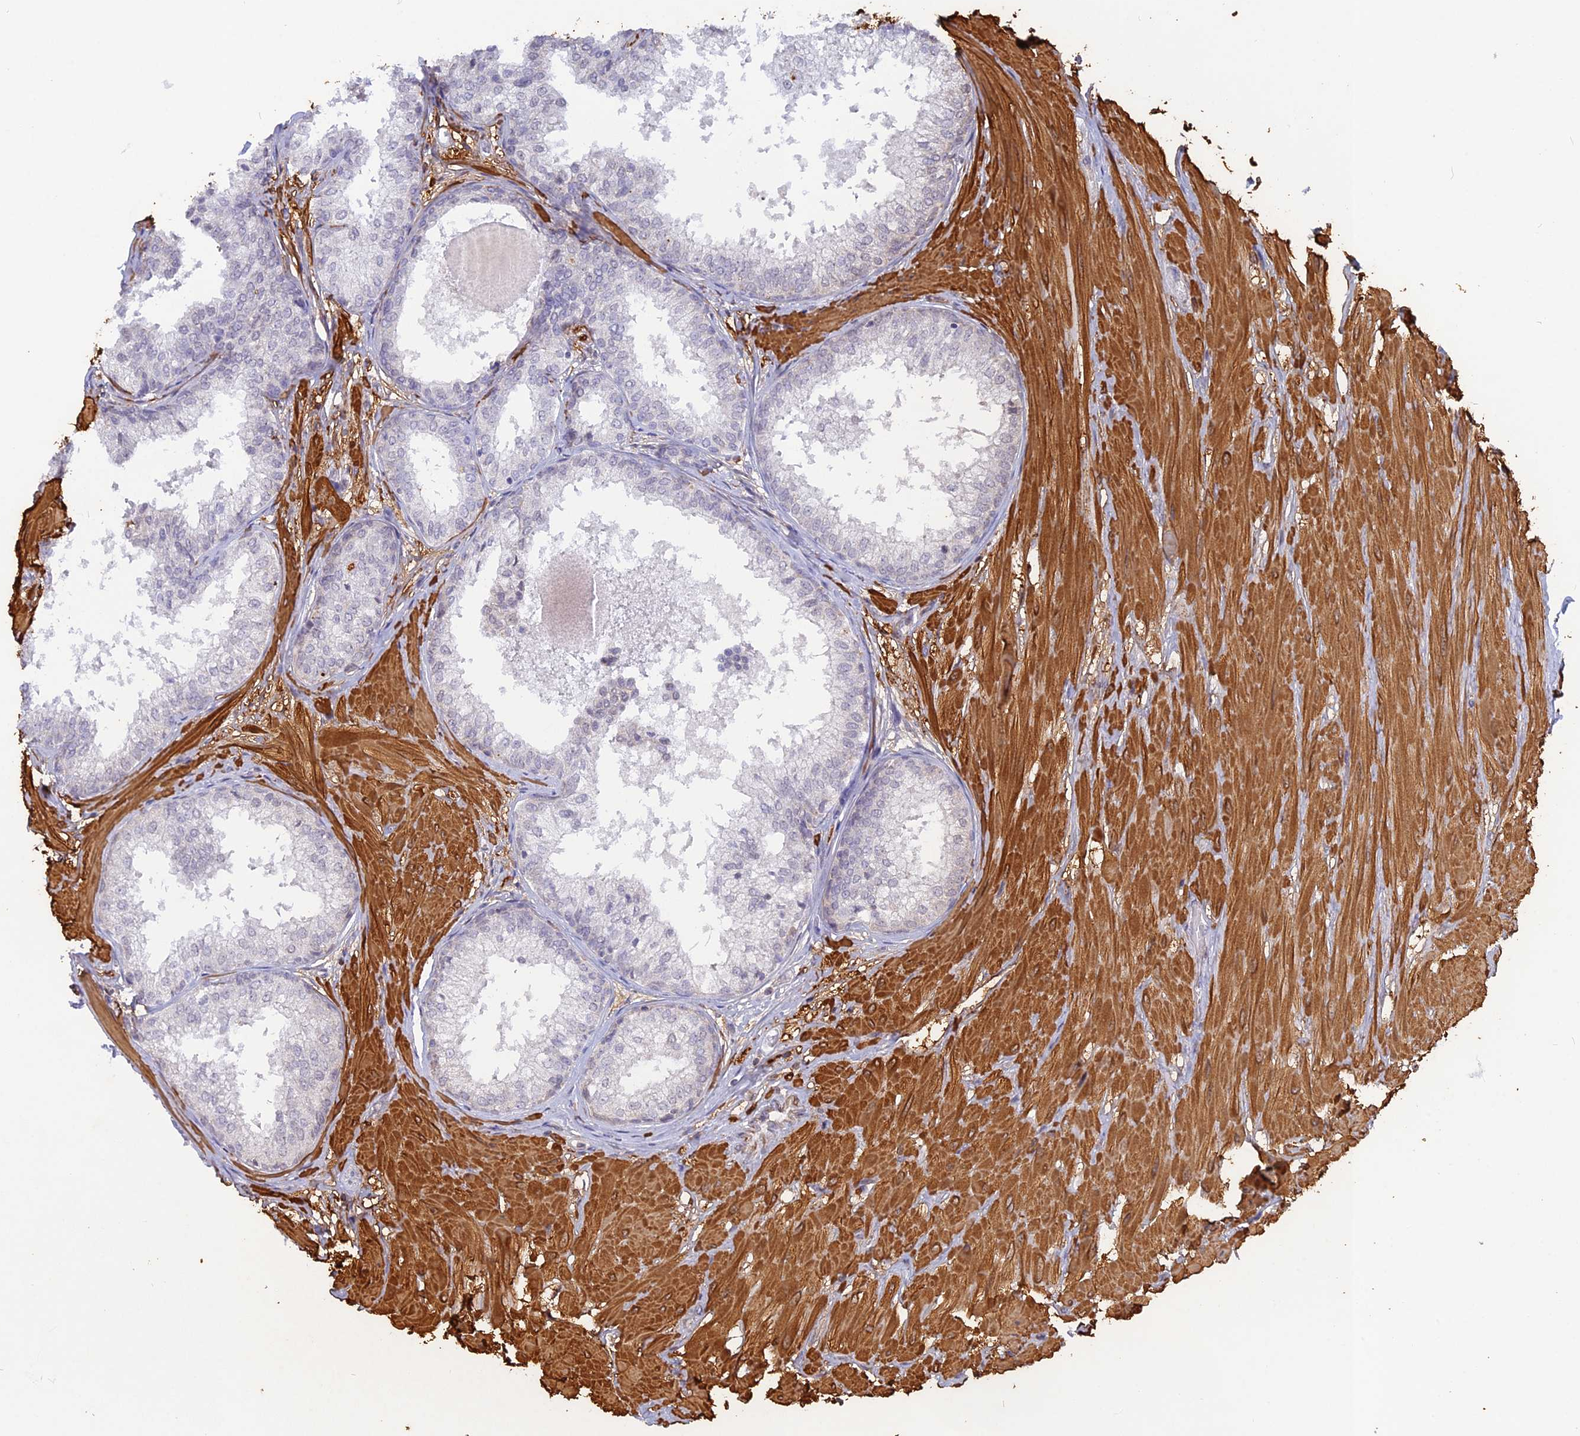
{"staining": {"intensity": "negative", "quantity": "none", "location": "none"}, "tissue": "prostate", "cell_type": "Glandular cells", "image_type": "normal", "snomed": [{"axis": "morphology", "description": "Normal tissue, NOS"}, {"axis": "topography", "description": "Prostate"}], "caption": "Immunohistochemical staining of unremarkable human prostate exhibits no significant positivity in glandular cells. The staining was performed using DAB (3,3'-diaminobenzidine) to visualize the protein expression in brown, while the nuclei were stained in blue with hematoxylin (Magnification: 20x).", "gene": "CCDC154", "patient": {"sex": "male", "age": 48}}